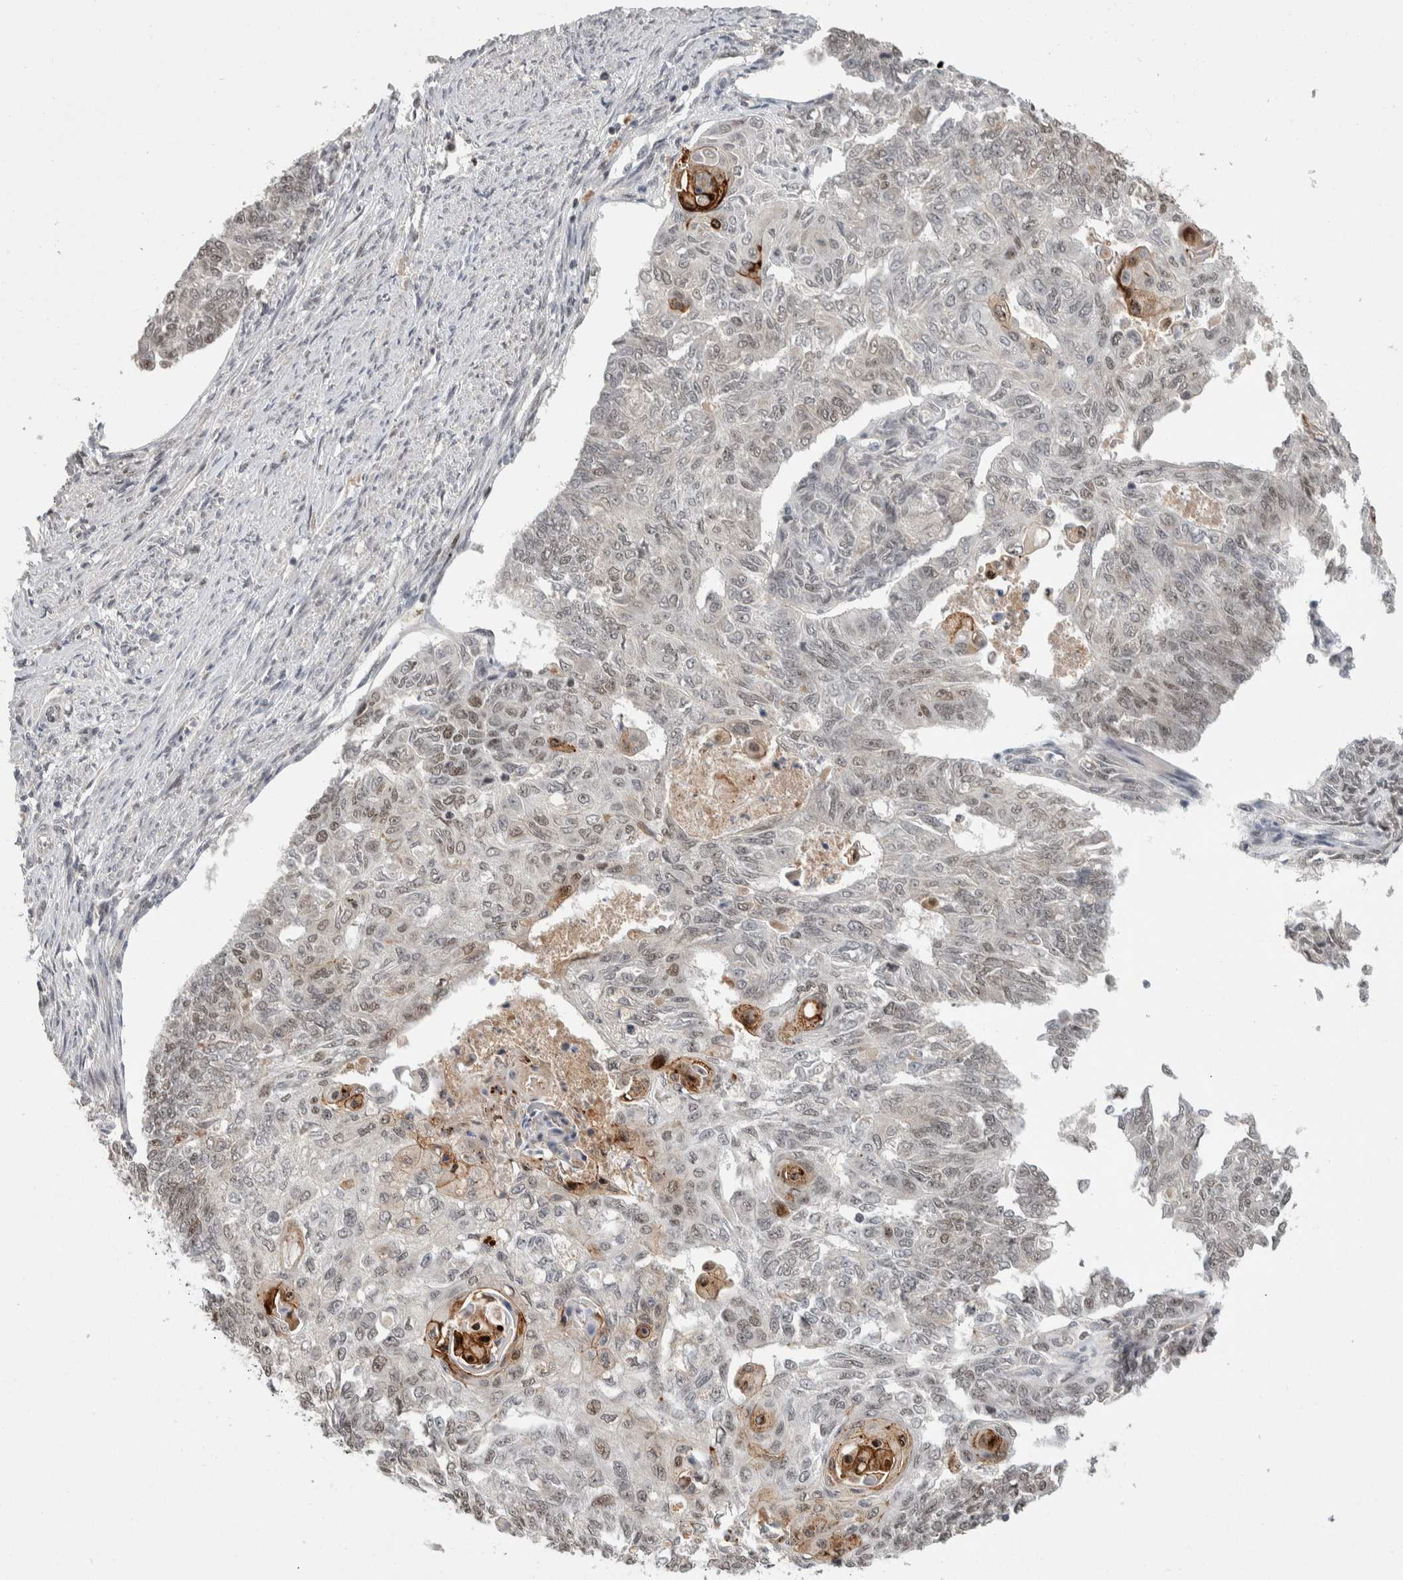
{"staining": {"intensity": "weak", "quantity": "<25%", "location": "nuclear"}, "tissue": "endometrial cancer", "cell_type": "Tumor cells", "image_type": "cancer", "snomed": [{"axis": "morphology", "description": "Adenocarcinoma, NOS"}, {"axis": "topography", "description": "Endometrium"}], "caption": "Tumor cells show no significant protein positivity in endometrial cancer (adenocarcinoma).", "gene": "ZNF592", "patient": {"sex": "female", "age": 32}}